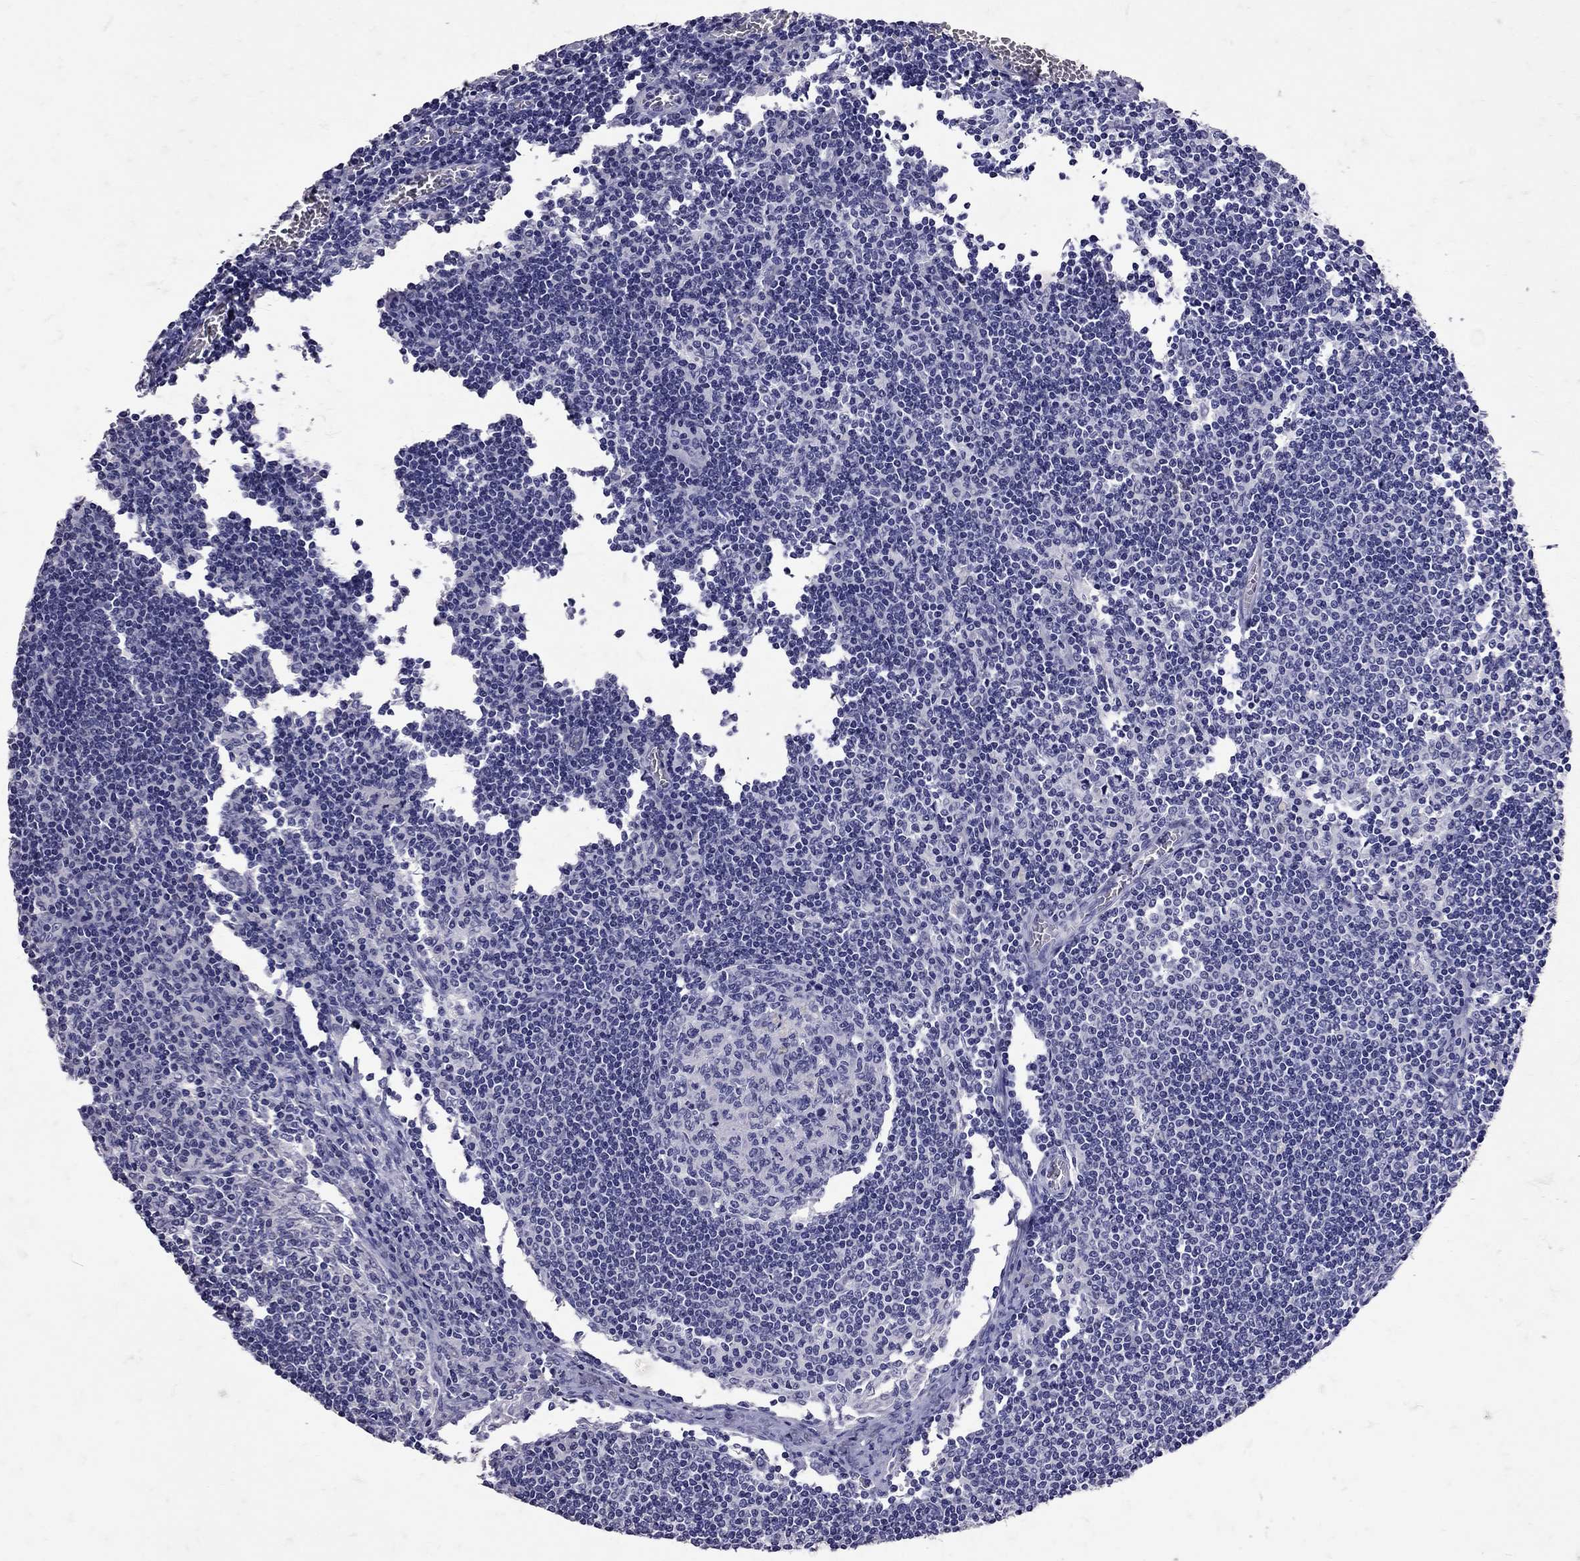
{"staining": {"intensity": "negative", "quantity": "none", "location": "none"}, "tissue": "lymph node", "cell_type": "Germinal center cells", "image_type": "normal", "snomed": [{"axis": "morphology", "description": "Normal tissue, NOS"}, {"axis": "topography", "description": "Lymph node"}], "caption": "Germinal center cells show no significant protein staining in unremarkable lymph node. Brightfield microscopy of immunohistochemistry stained with DAB (3,3'-diaminobenzidine) (brown) and hematoxylin (blue), captured at high magnification.", "gene": "SST", "patient": {"sex": "male", "age": 59}}